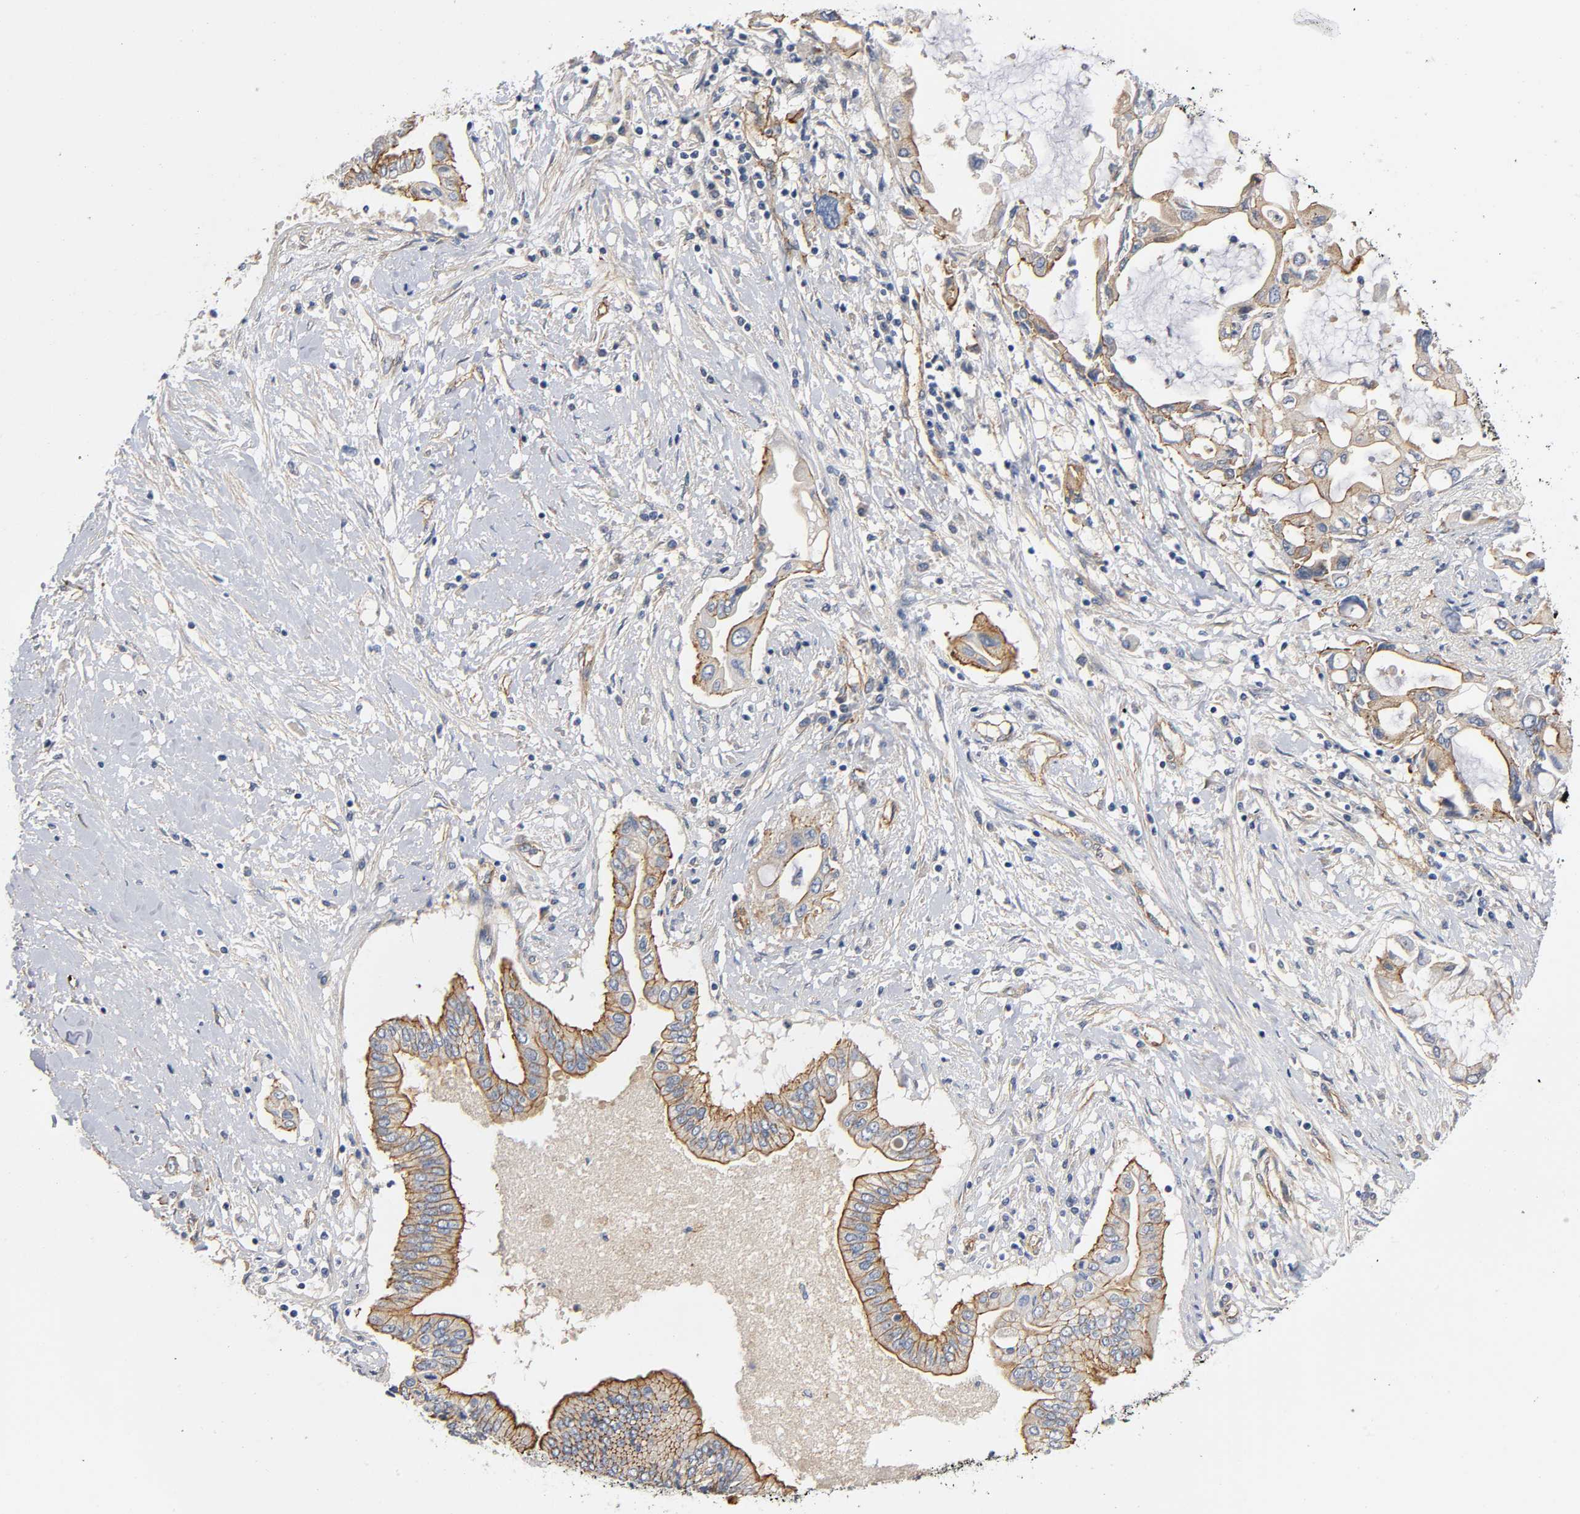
{"staining": {"intensity": "moderate", "quantity": ">75%", "location": "cytoplasmic/membranous"}, "tissue": "pancreatic cancer", "cell_type": "Tumor cells", "image_type": "cancer", "snomed": [{"axis": "morphology", "description": "Adenocarcinoma, NOS"}, {"axis": "topography", "description": "Pancreas"}], "caption": "This micrograph shows immunohistochemistry staining of pancreatic cancer (adenocarcinoma), with medium moderate cytoplasmic/membranous staining in approximately >75% of tumor cells.", "gene": "MARS1", "patient": {"sex": "female", "age": 57}}